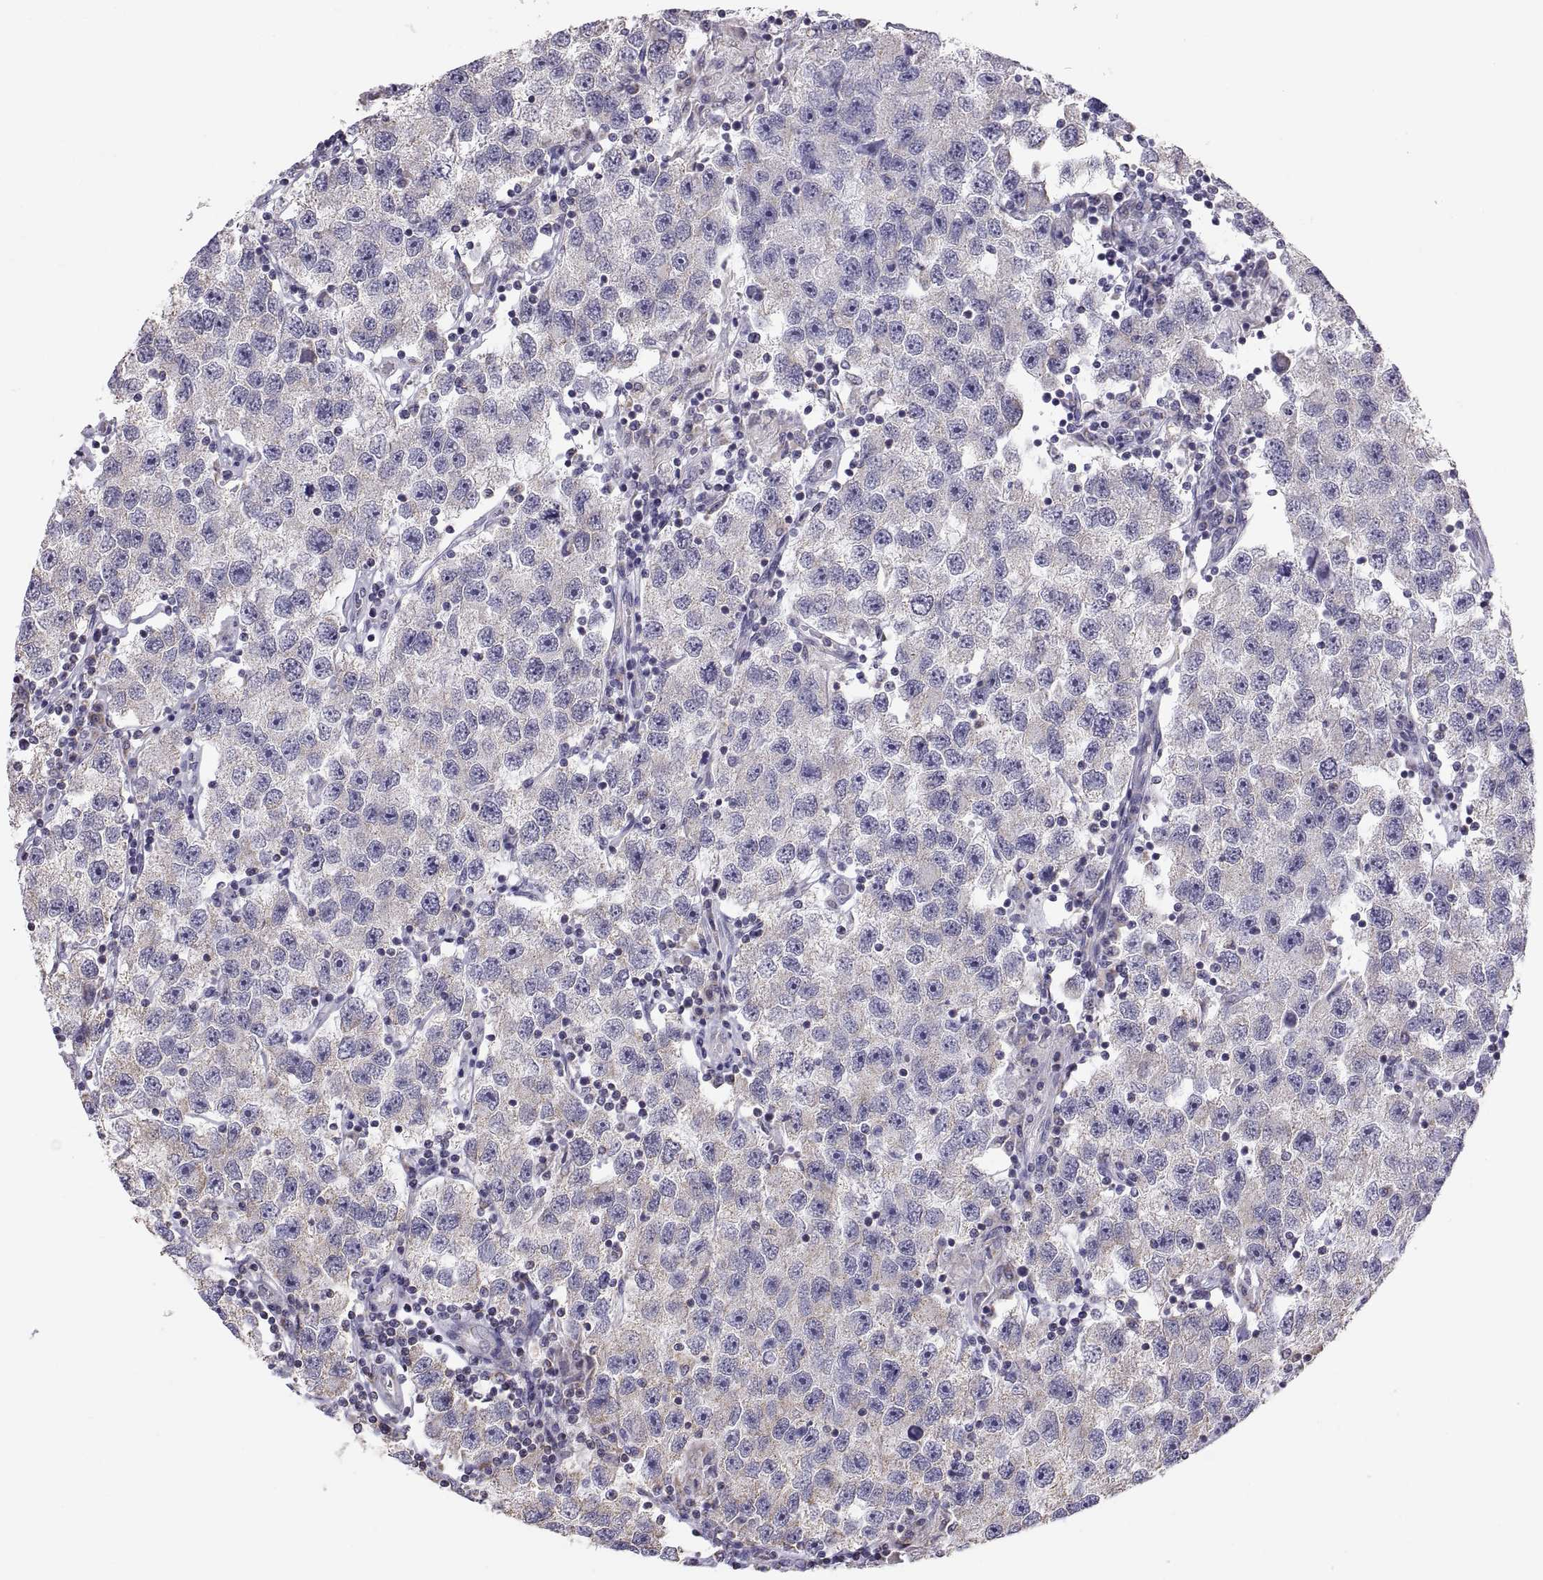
{"staining": {"intensity": "negative", "quantity": "none", "location": "none"}, "tissue": "testis cancer", "cell_type": "Tumor cells", "image_type": "cancer", "snomed": [{"axis": "morphology", "description": "Seminoma, NOS"}, {"axis": "topography", "description": "Testis"}], "caption": "IHC of testis cancer demonstrates no positivity in tumor cells.", "gene": "TNNC1", "patient": {"sex": "male", "age": 26}}